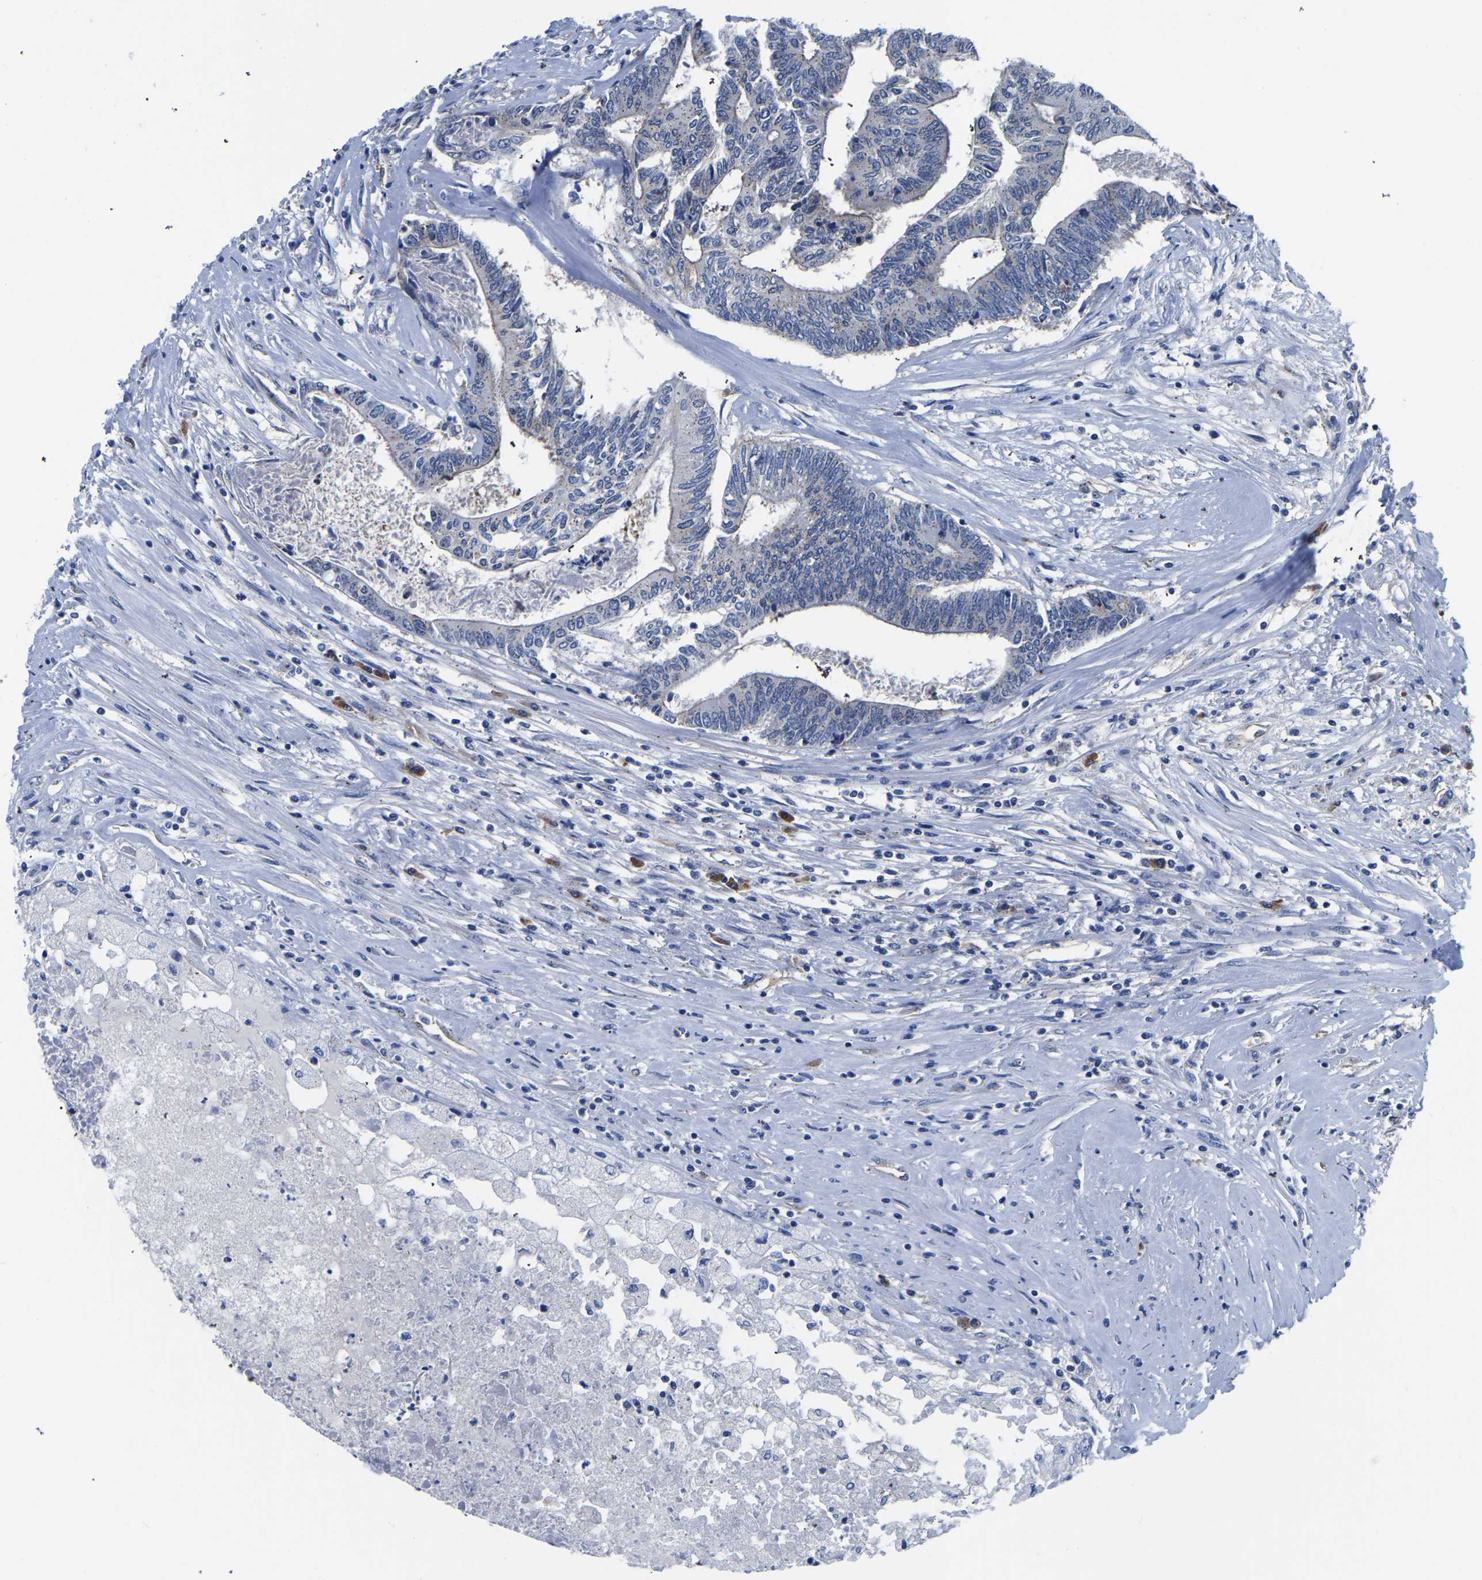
{"staining": {"intensity": "weak", "quantity": "<25%", "location": "cytoplasmic/membranous"}, "tissue": "colorectal cancer", "cell_type": "Tumor cells", "image_type": "cancer", "snomed": [{"axis": "morphology", "description": "Adenocarcinoma, NOS"}, {"axis": "topography", "description": "Rectum"}], "caption": "The photomicrograph shows no significant expression in tumor cells of colorectal cancer (adenocarcinoma).", "gene": "TFG", "patient": {"sex": "male", "age": 63}}